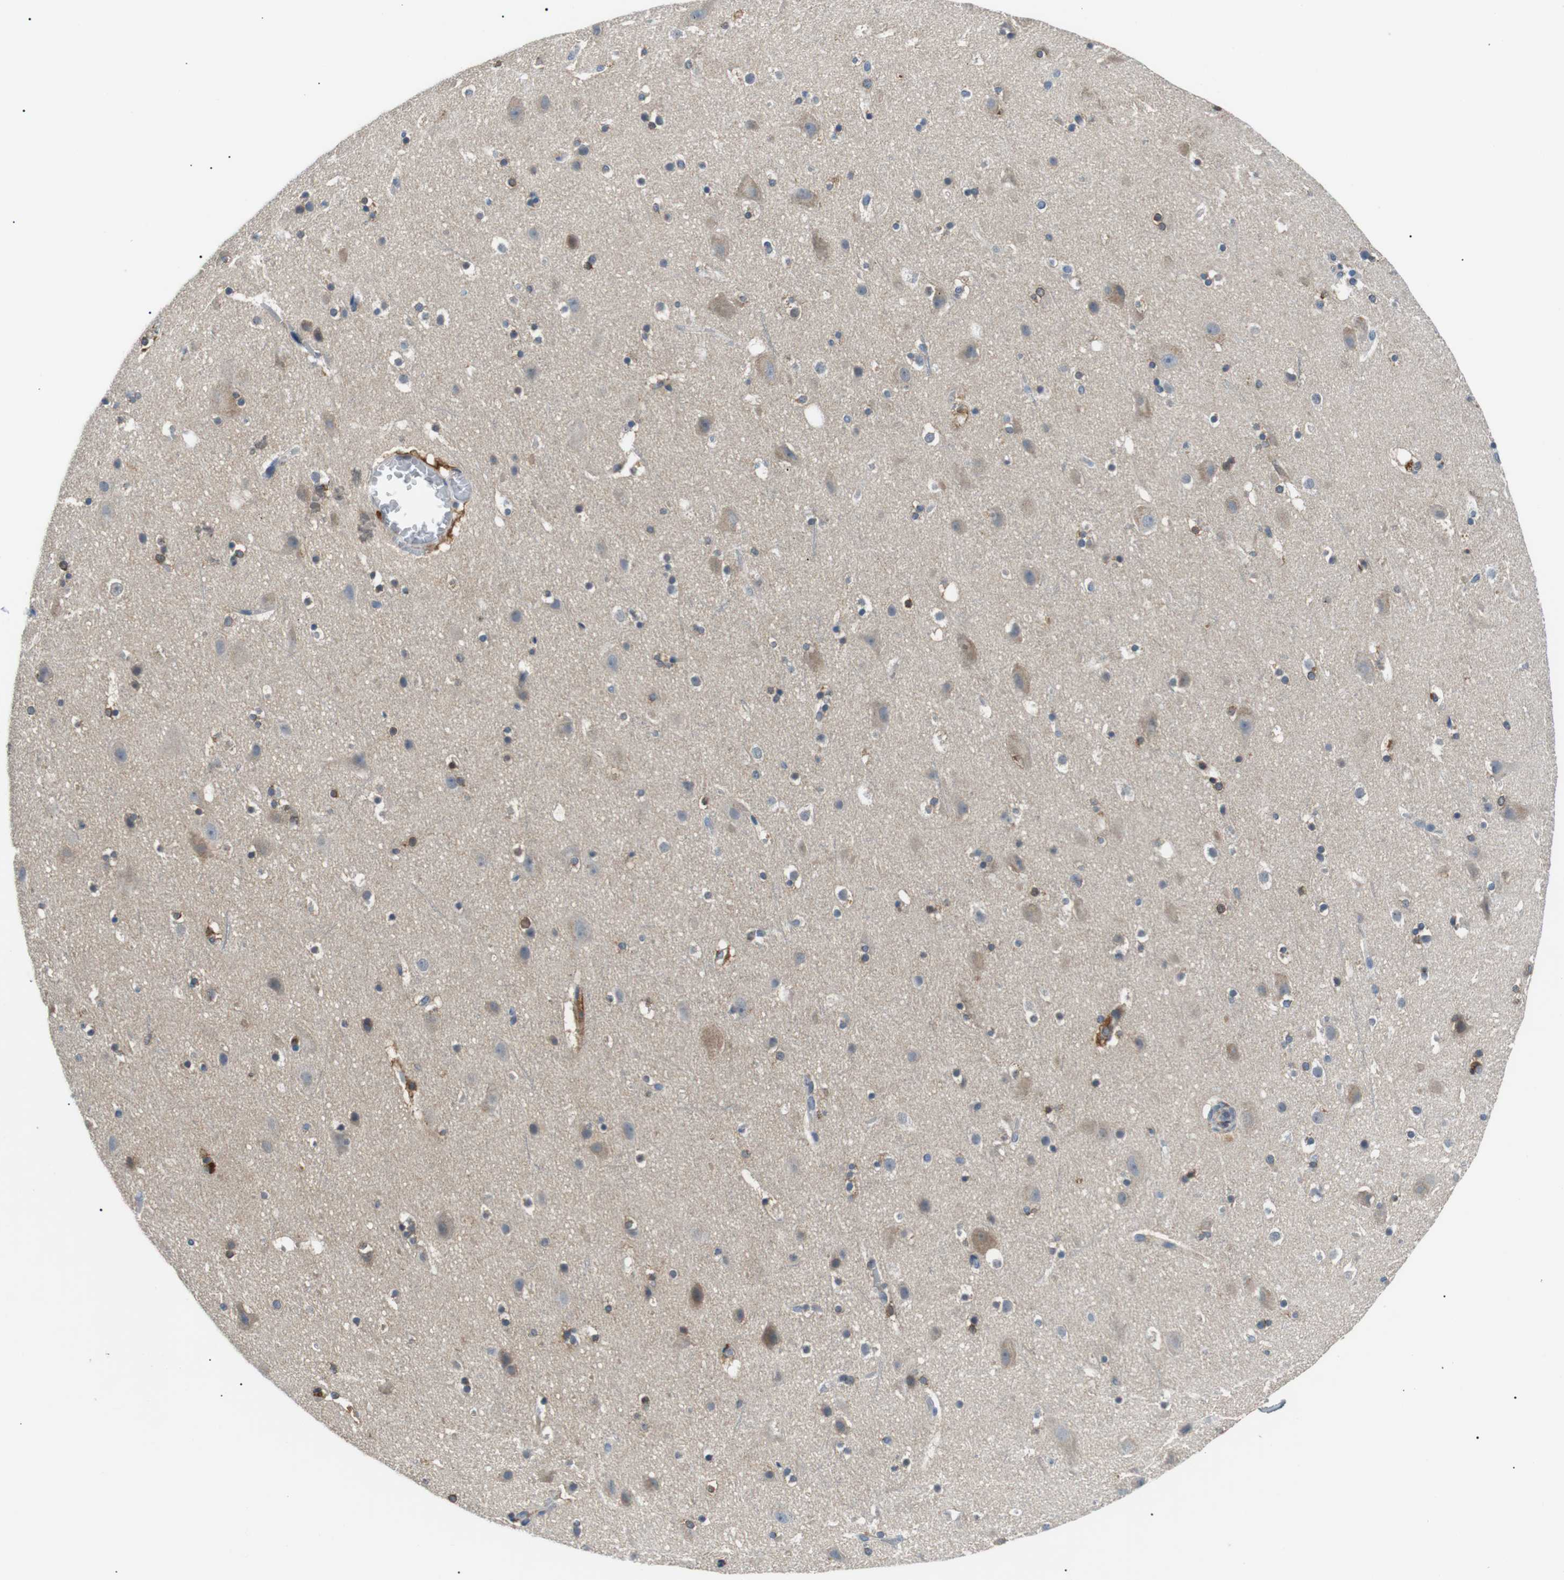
{"staining": {"intensity": "moderate", "quantity": "25%-75%", "location": "cytoplasmic/membranous"}, "tissue": "cerebral cortex", "cell_type": "Endothelial cells", "image_type": "normal", "snomed": [{"axis": "morphology", "description": "Normal tissue, NOS"}, {"axis": "topography", "description": "Cerebral cortex"}], "caption": "Immunohistochemistry micrograph of benign cerebral cortex stained for a protein (brown), which demonstrates medium levels of moderate cytoplasmic/membranous positivity in about 25%-75% of endothelial cells.", "gene": "RAB9A", "patient": {"sex": "male", "age": 45}}